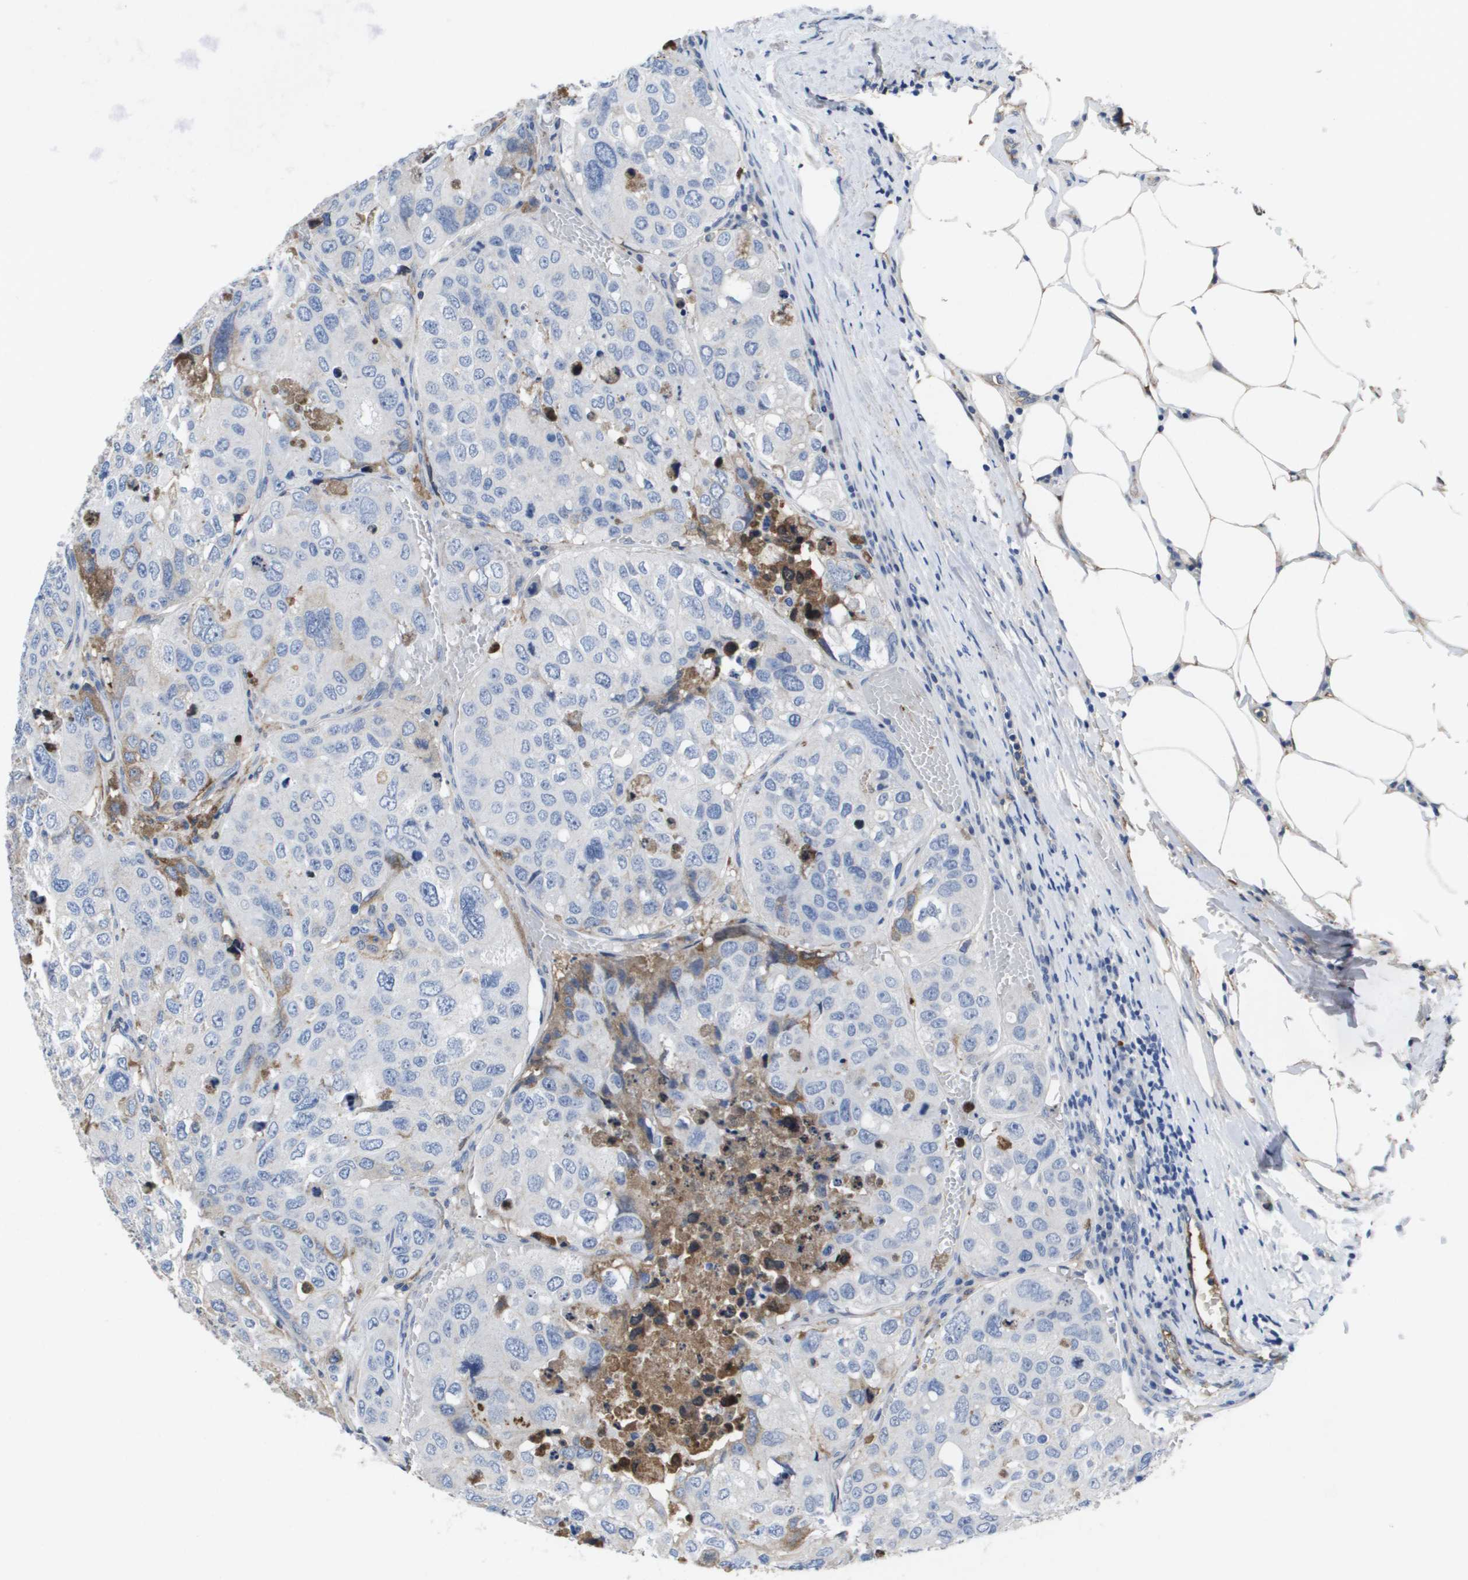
{"staining": {"intensity": "negative", "quantity": "none", "location": "none"}, "tissue": "urothelial cancer", "cell_type": "Tumor cells", "image_type": "cancer", "snomed": [{"axis": "morphology", "description": "Urothelial carcinoma, High grade"}, {"axis": "topography", "description": "Lymph node"}, {"axis": "topography", "description": "Urinary bladder"}], "caption": "This is a photomicrograph of immunohistochemistry staining of high-grade urothelial carcinoma, which shows no staining in tumor cells.", "gene": "SERPINC1", "patient": {"sex": "male", "age": 51}}